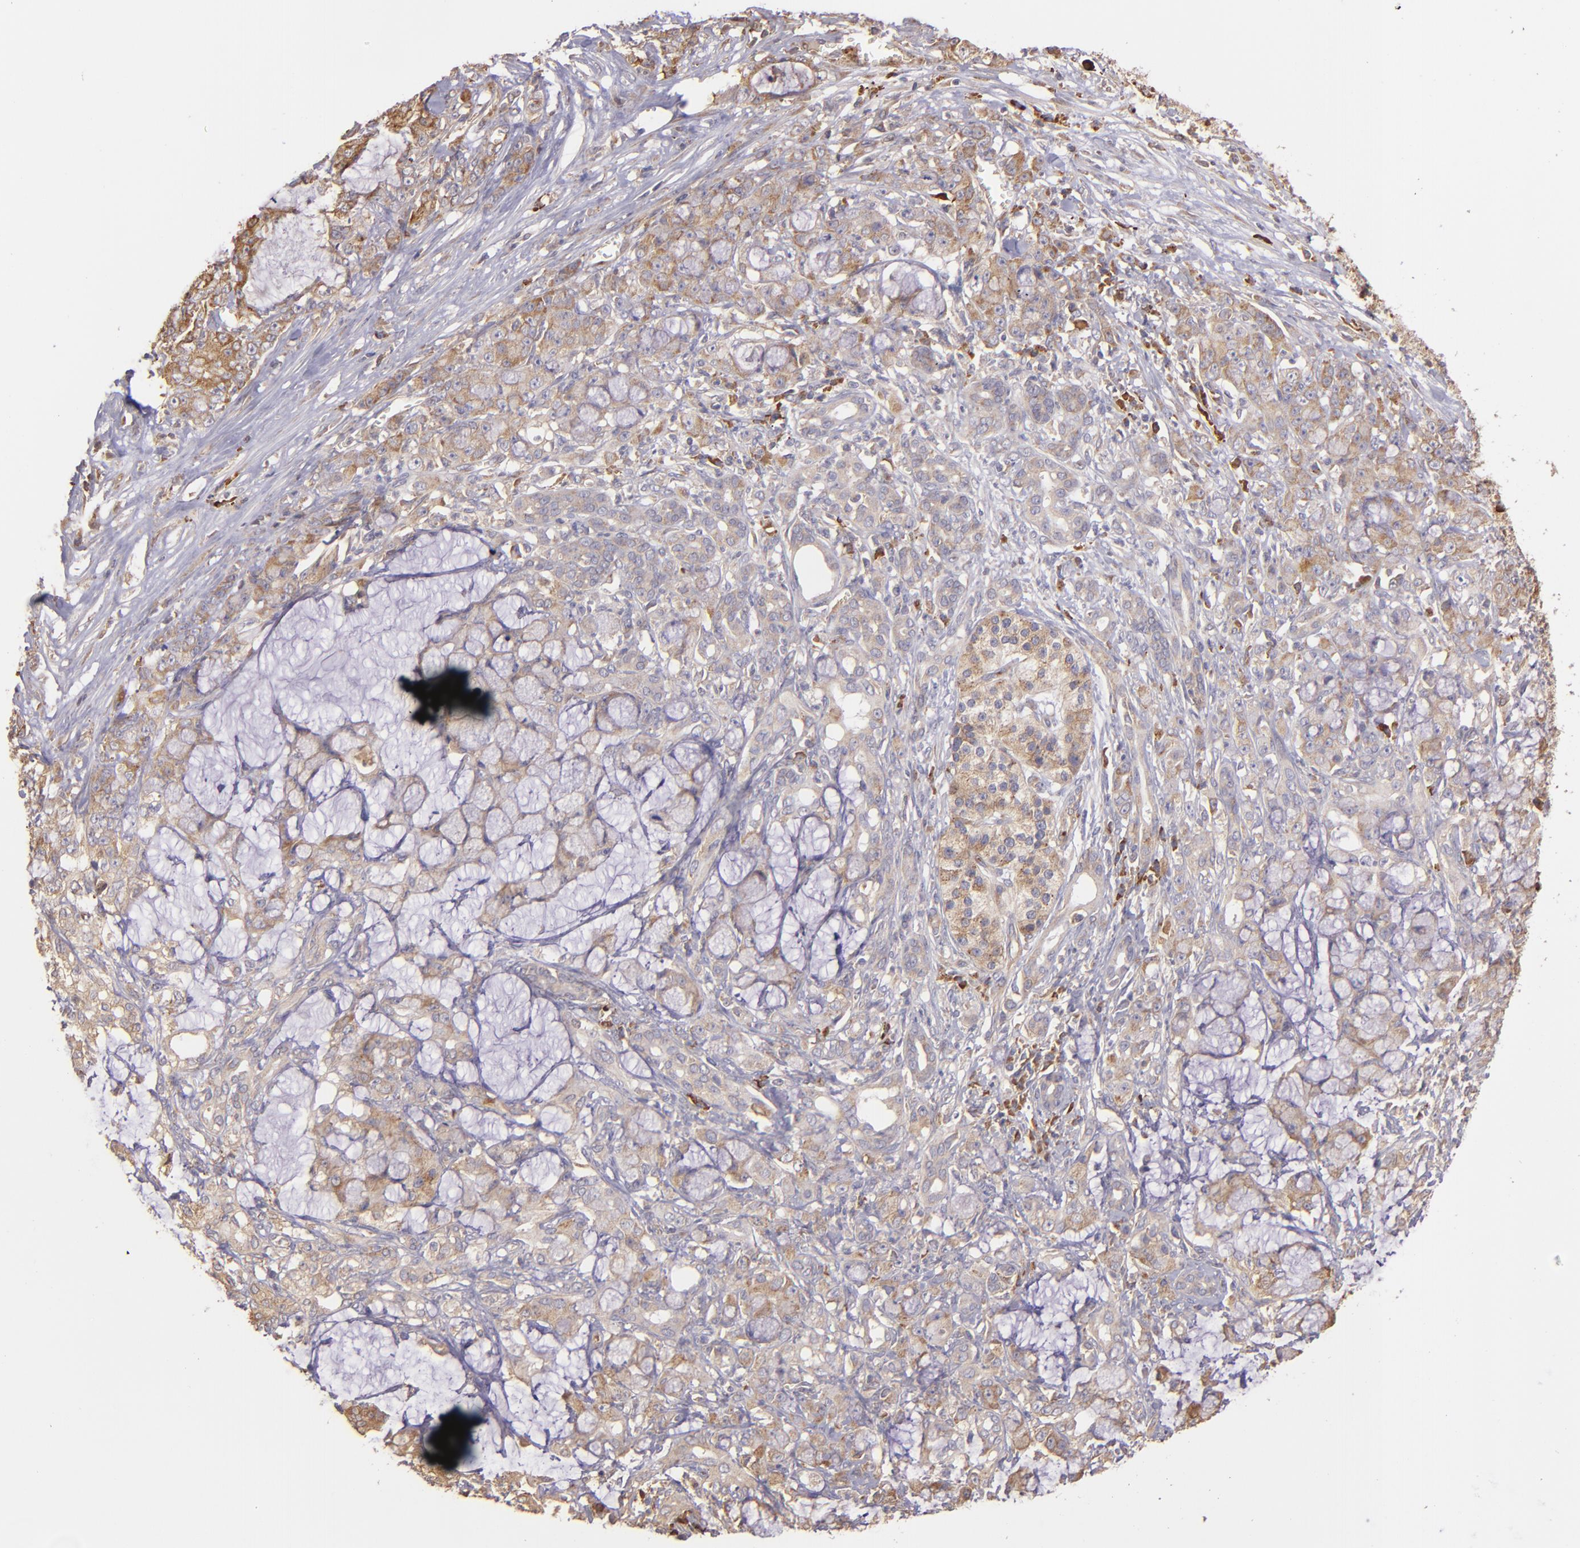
{"staining": {"intensity": "moderate", "quantity": ">75%", "location": "cytoplasmic/membranous"}, "tissue": "pancreatic cancer", "cell_type": "Tumor cells", "image_type": "cancer", "snomed": [{"axis": "morphology", "description": "Adenocarcinoma, NOS"}, {"axis": "topography", "description": "Pancreas"}], "caption": "Protein positivity by immunohistochemistry demonstrates moderate cytoplasmic/membranous staining in about >75% of tumor cells in pancreatic adenocarcinoma.", "gene": "ECE1", "patient": {"sex": "female", "age": 73}}